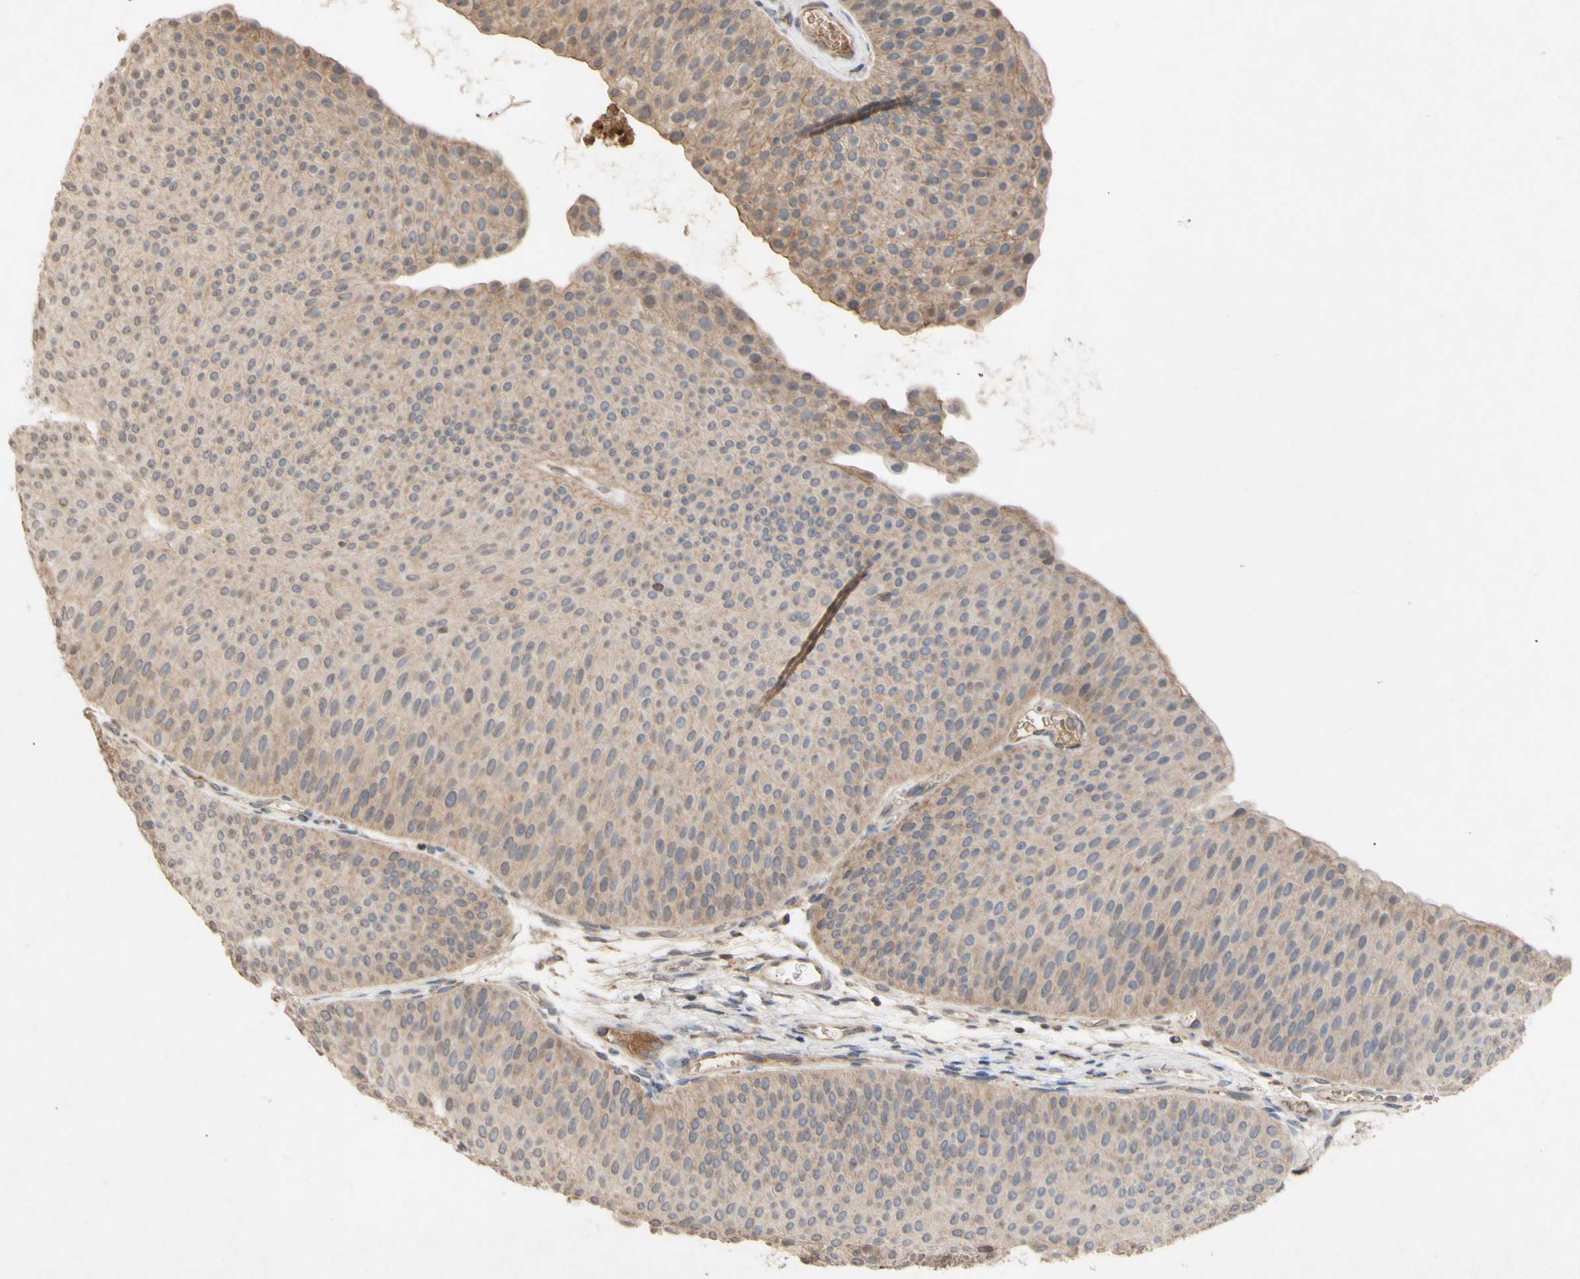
{"staining": {"intensity": "weak", "quantity": ">75%", "location": "cytoplasmic/membranous"}, "tissue": "urothelial cancer", "cell_type": "Tumor cells", "image_type": "cancer", "snomed": [{"axis": "morphology", "description": "Urothelial carcinoma, Low grade"}, {"axis": "topography", "description": "Urinary bladder"}], "caption": "Urothelial carcinoma (low-grade) stained with a brown dye displays weak cytoplasmic/membranous positive expression in approximately >75% of tumor cells.", "gene": "NECTIN3", "patient": {"sex": "female", "age": 60}}